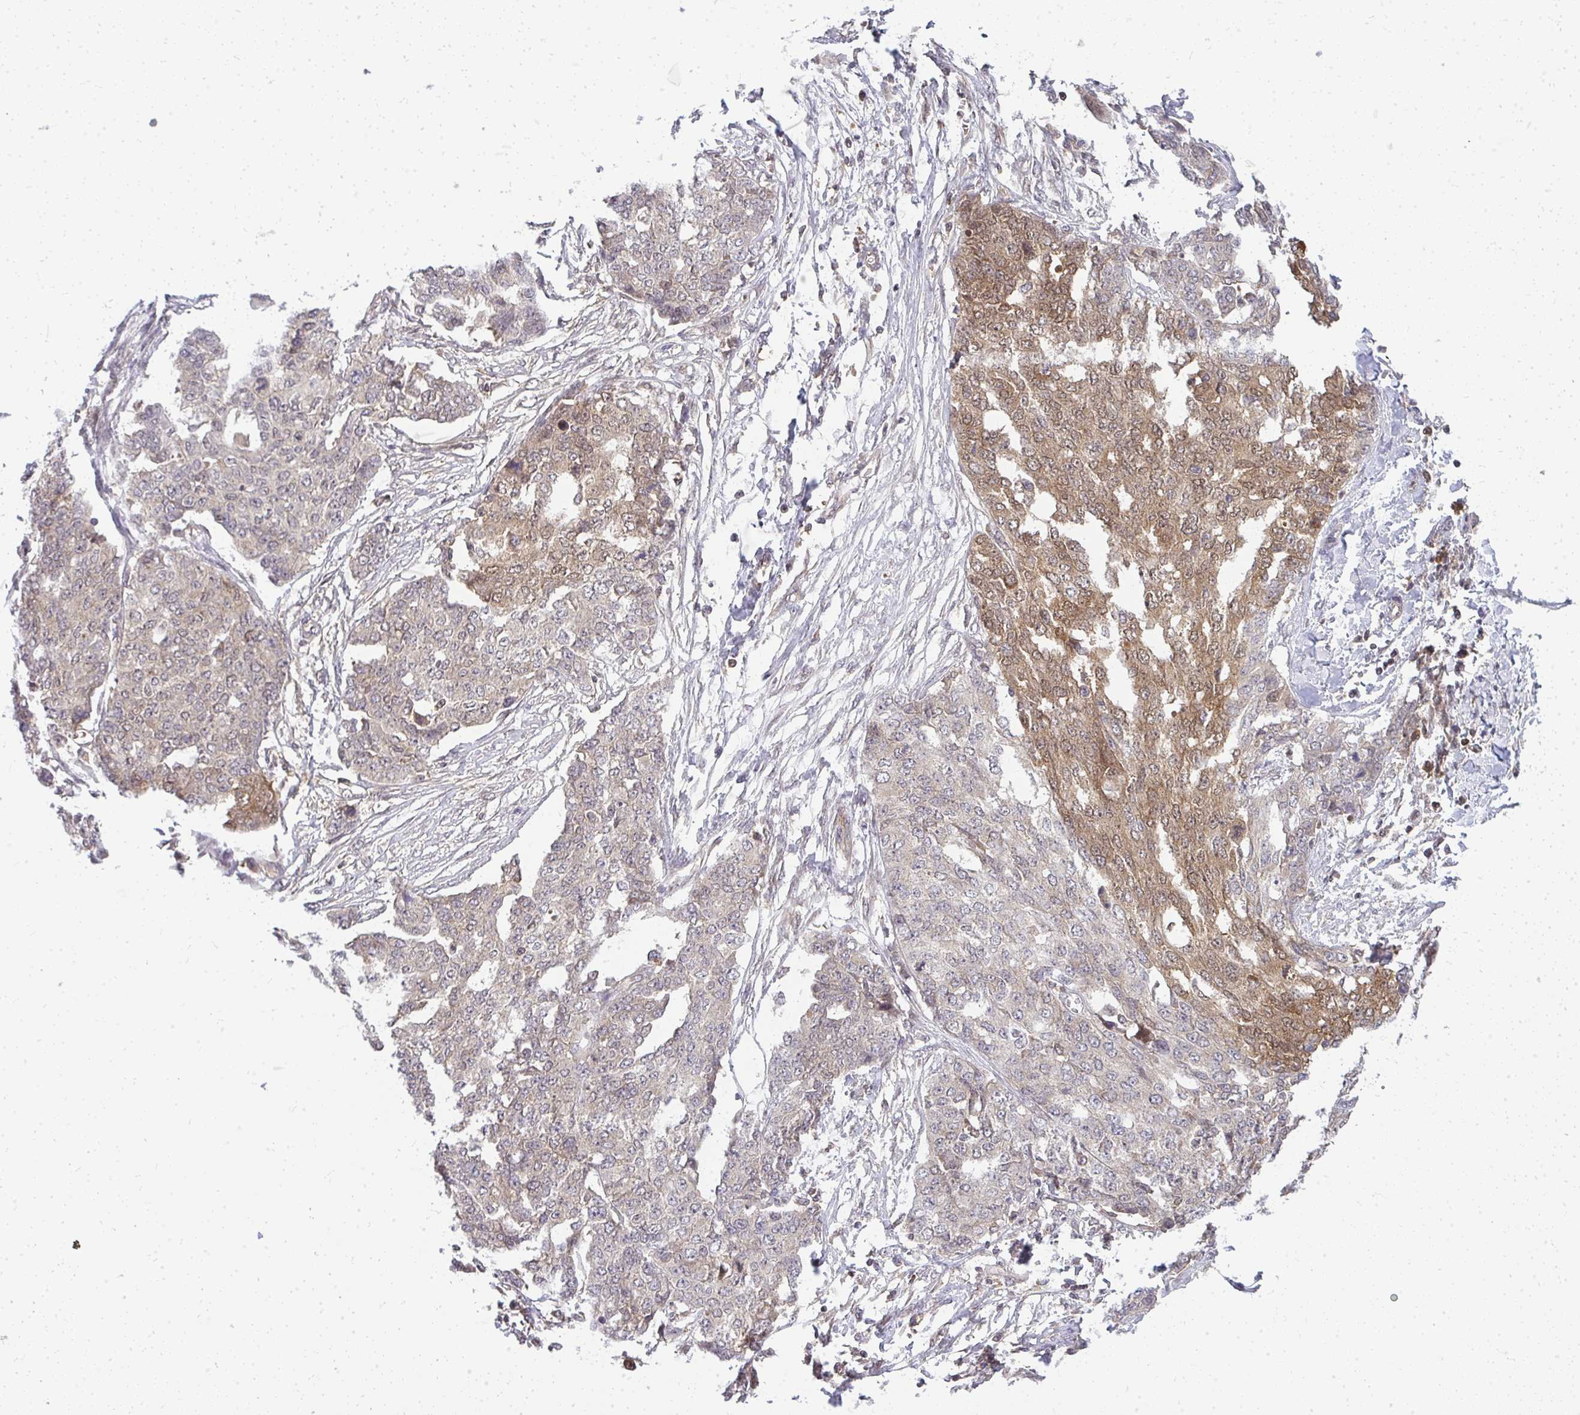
{"staining": {"intensity": "moderate", "quantity": "<25%", "location": "cytoplasmic/membranous"}, "tissue": "ovarian cancer", "cell_type": "Tumor cells", "image_type": "cancer", "snomed": [{"axis": "morphology", "description": "Cystadenocarcinoma, serous, NOS"}, {"axis": "topography", "description": "Soft tissue"}, {"axis": "topography", "description": "Ovary"}], "caption": "An image of human ovarian serous cystadenocarcinoma stained for a protein displays moderate cytoplasmic/membranous brown staining in tumor cells.", "gene": "HDHD2", "patient": {"sex": "female", "age": 57}}